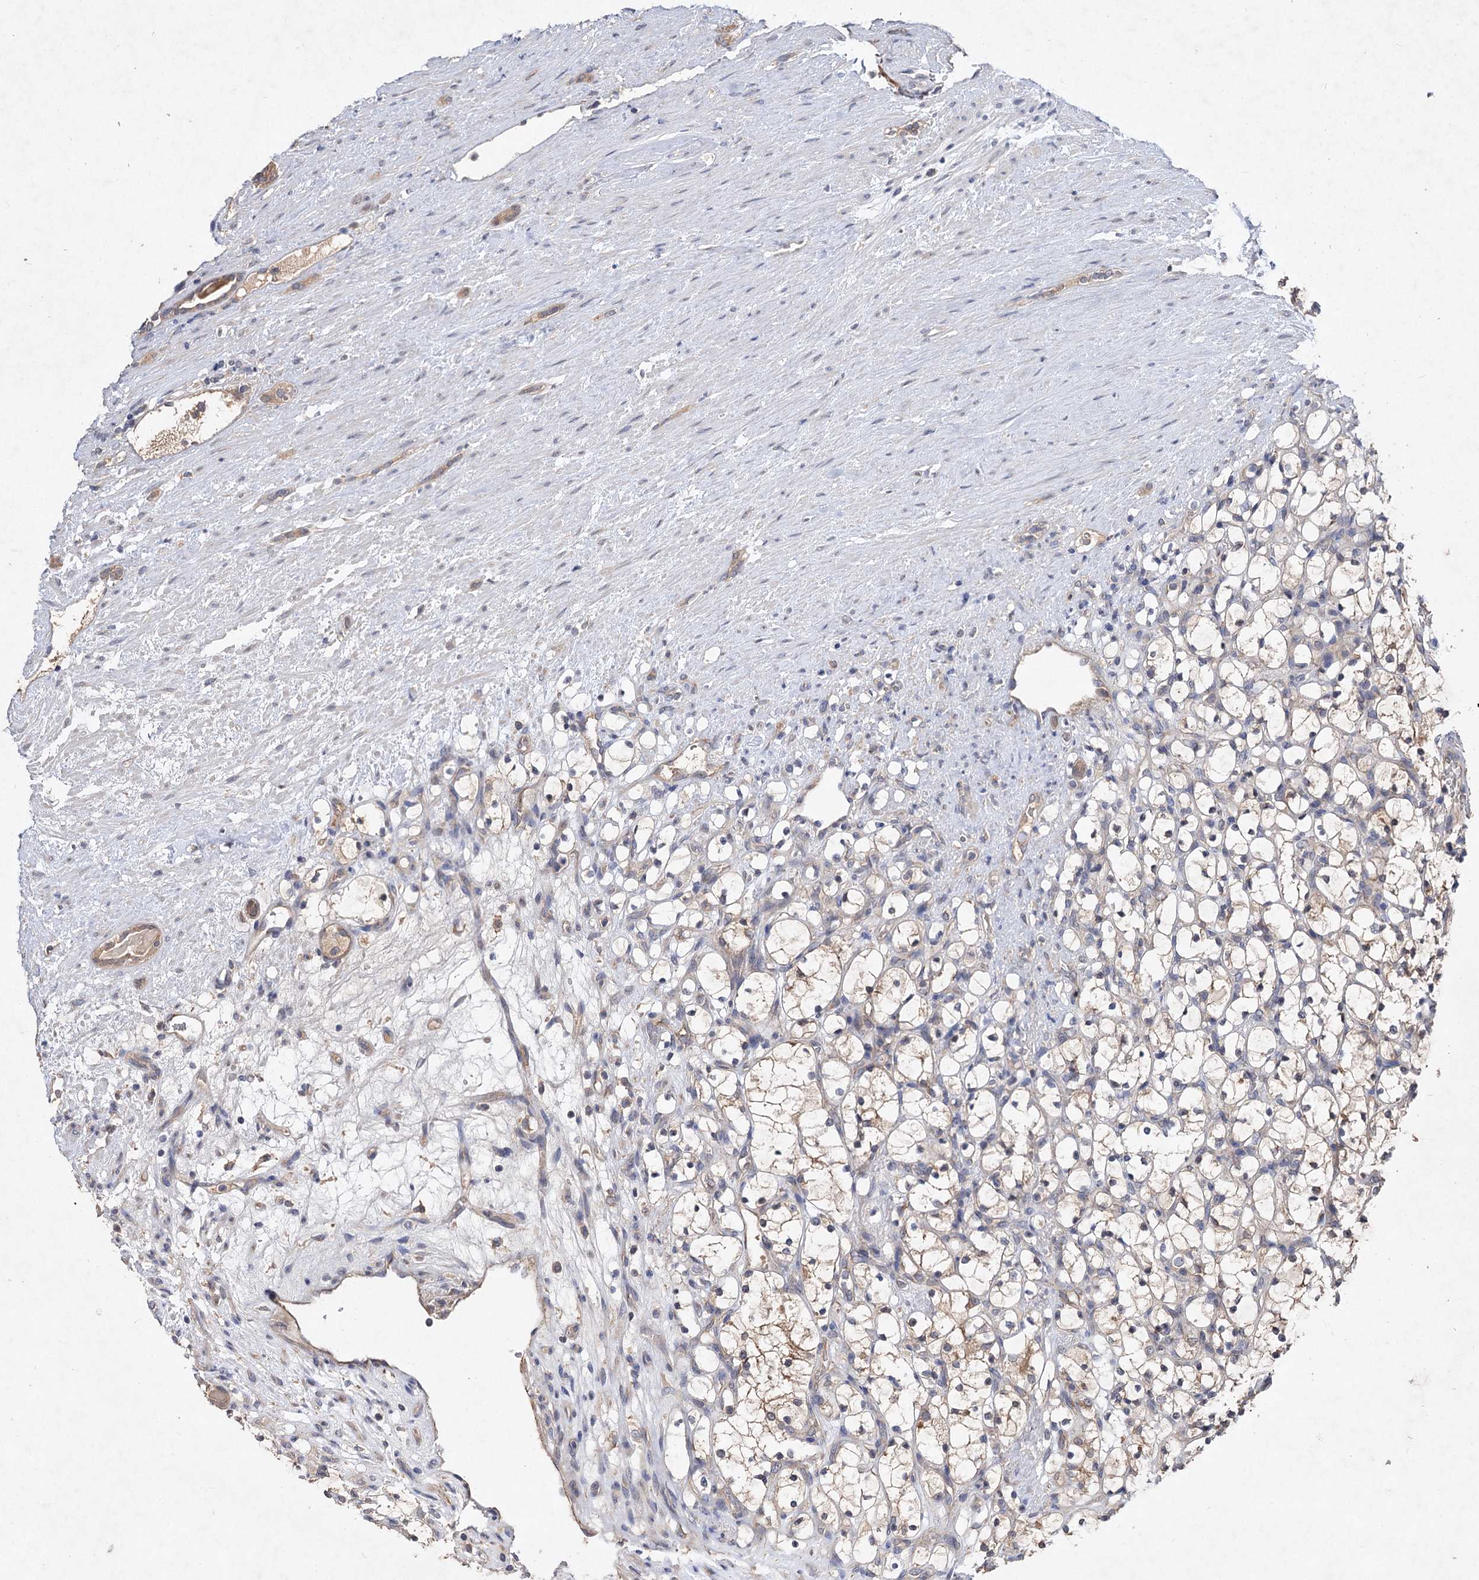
{"staining": {"intensity": "weak", "quantity": ">75%", "location": "cytoplasmic/membranous"}, "tissue": "renal cancer", "cell_type": "Tumor cells", "image_type": "cancer", "snomed": [{"axis": "morphology", "description": "Adenocarcinoma, NOS"}, {"axis": "topography", "description": "Kidney"}], "caption": "Immunohistochemical staining of renal adenocarcinoma demonstrates low levels of weak cytoplasmic/membranous staining in about >75% of tumor cells.", "gene": "NUDCD2", "patient": {"sex": "female", "age": 69}}